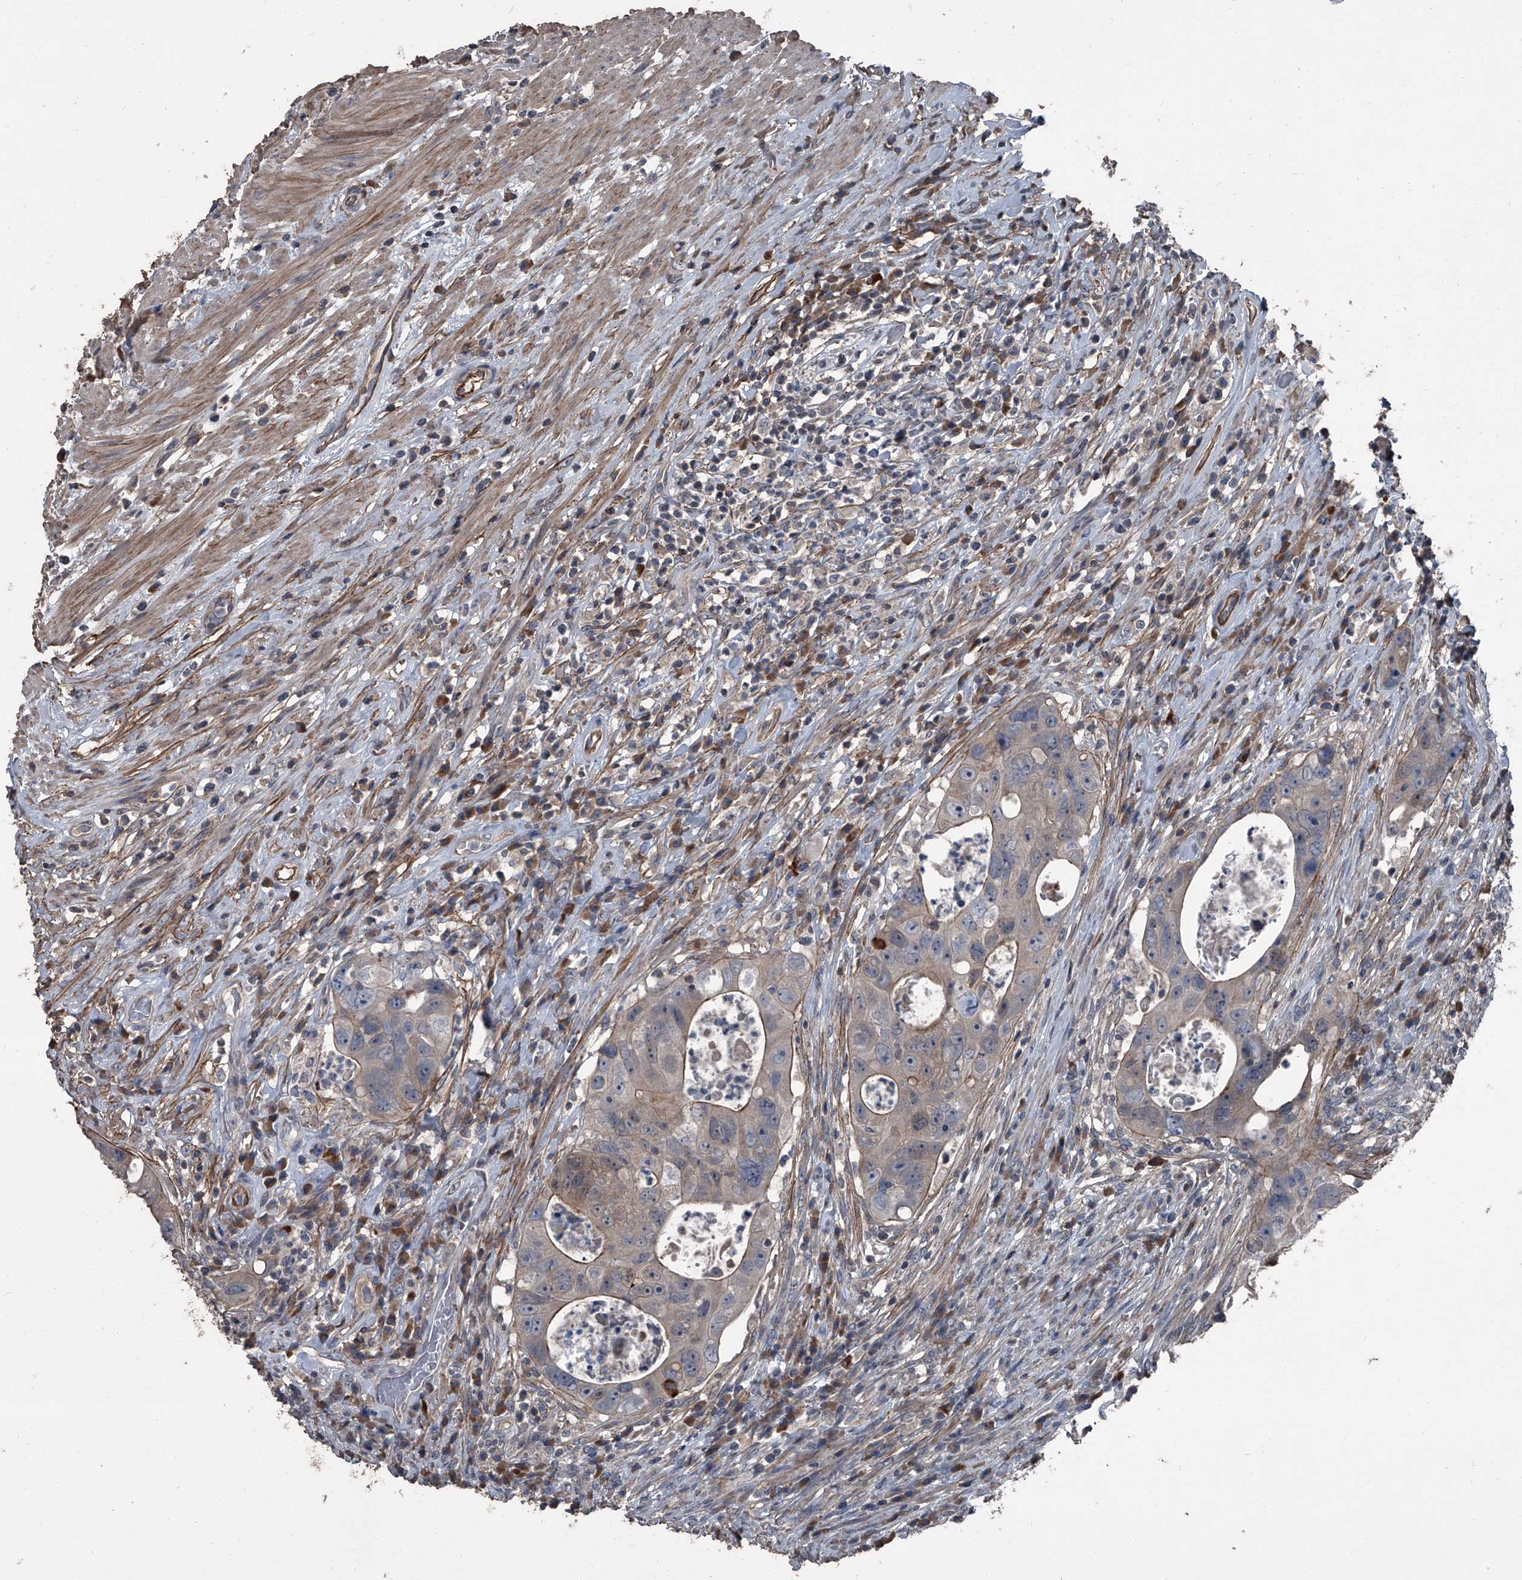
{"staining": {"intensity": "moderate", "quantity": "<25%", "location": "cytoplasmic/membranous"}, "tissue": "colorectal cancer", "cell_type": "Tumor cells", "image_type": "cancer", "snomed": [{"axis": "morphology", "description": "Adenocarcinoma, NOS"}, {"axis": "topography", "description": "Rectum"}], "caption": "An image of colorectal cancer stained for a protein demonstrates moderate cytoplasmic/membranous brown staining in tumor cells. (DAB IHC with brightfield microscopy, high magnification).", "gene": "OARD1", "patient": {"sex": "male", "age": 59}}